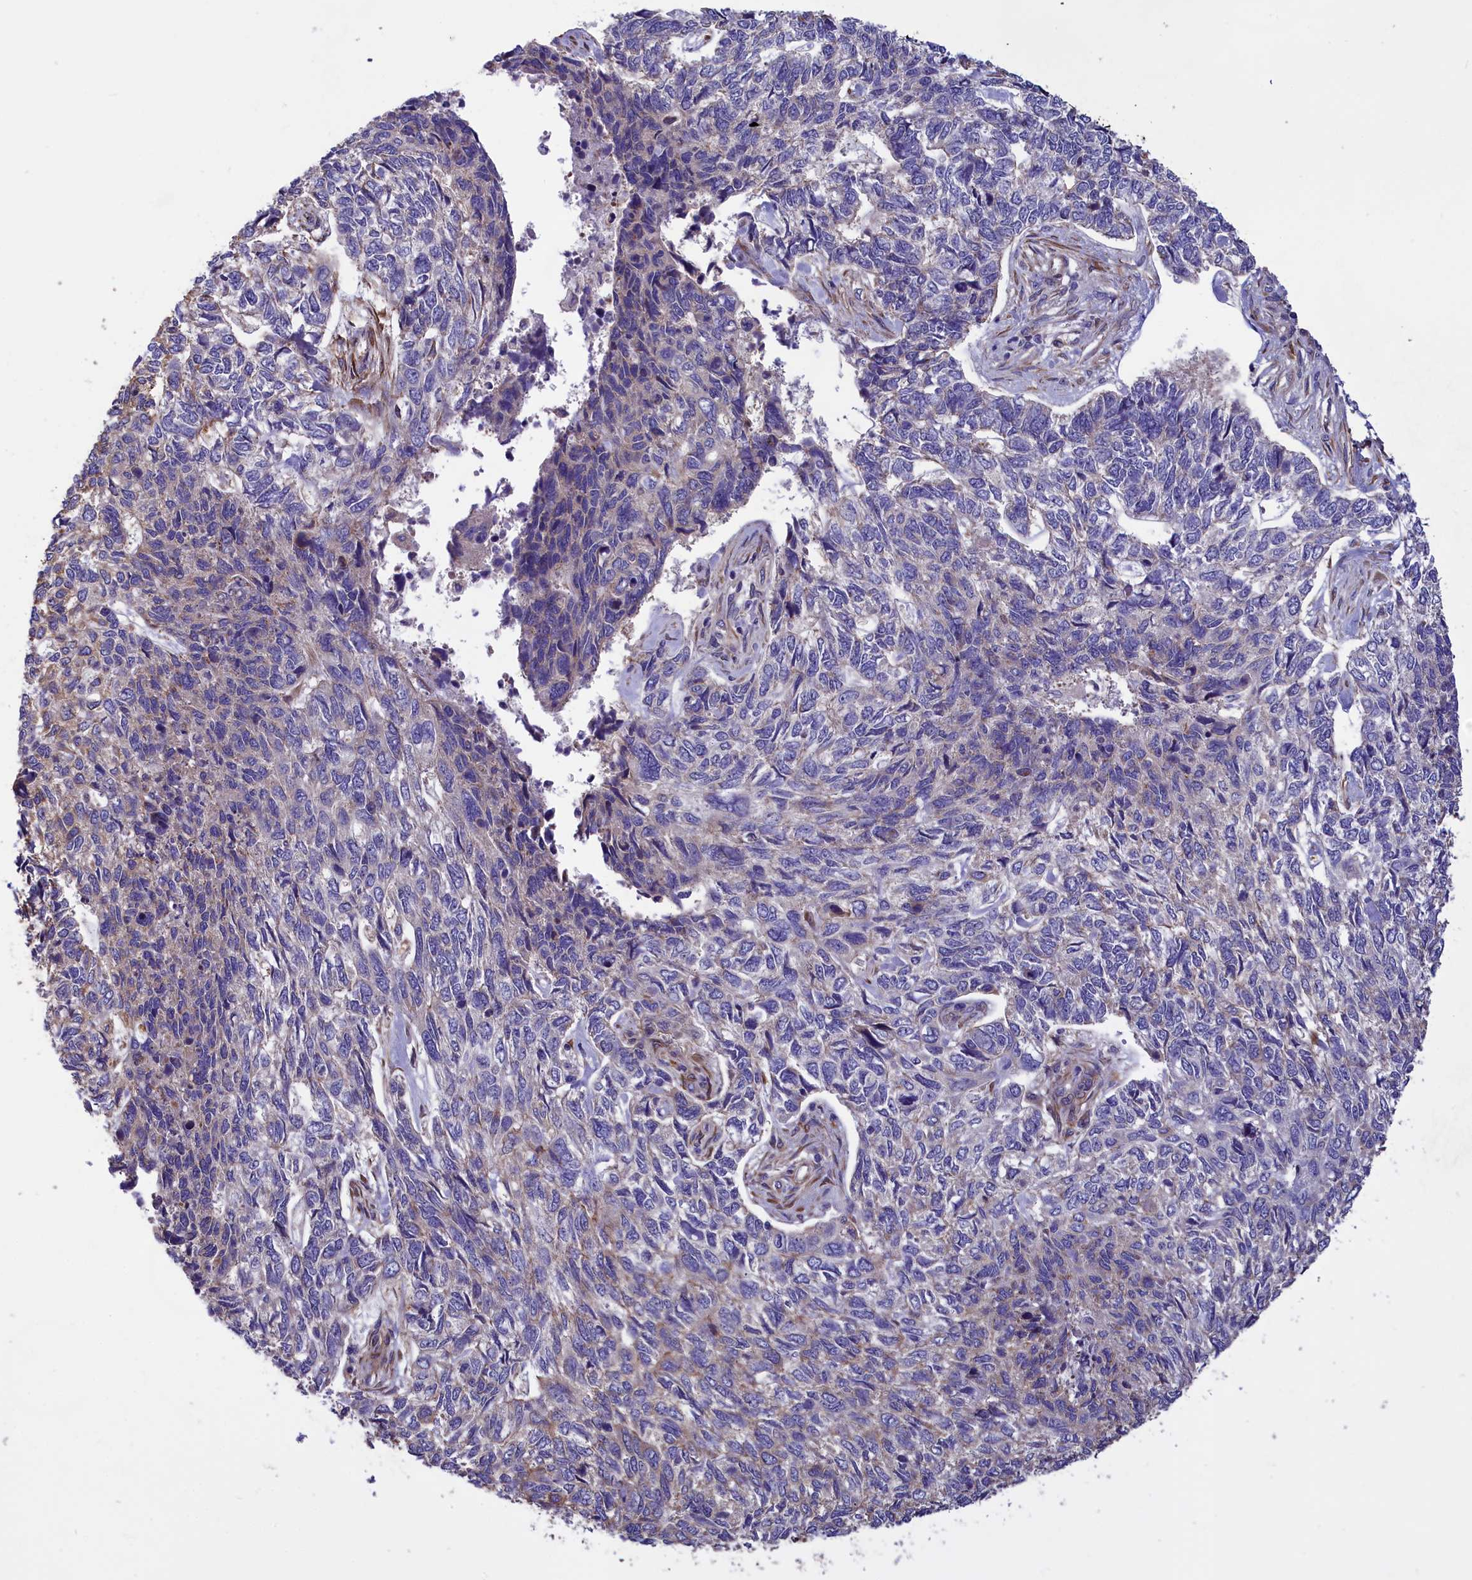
{"staining": {"intensity": "negative", "quantity": "none", "location": "none"}, "tissue": "skin cancer", "cell_type": "Tumor cells", "image_type": "cancer", "snomed": [{"axis": "morphology", "description": "Basal cell carcinoma"}, {"axis": "topography", "description": "Skin"}], "caption": "Tumor cells show no significant protein expression in skin basal cell carcinoma.", "gene": "AMDHD2", "patient": {"sex": "female", "age": 65}}